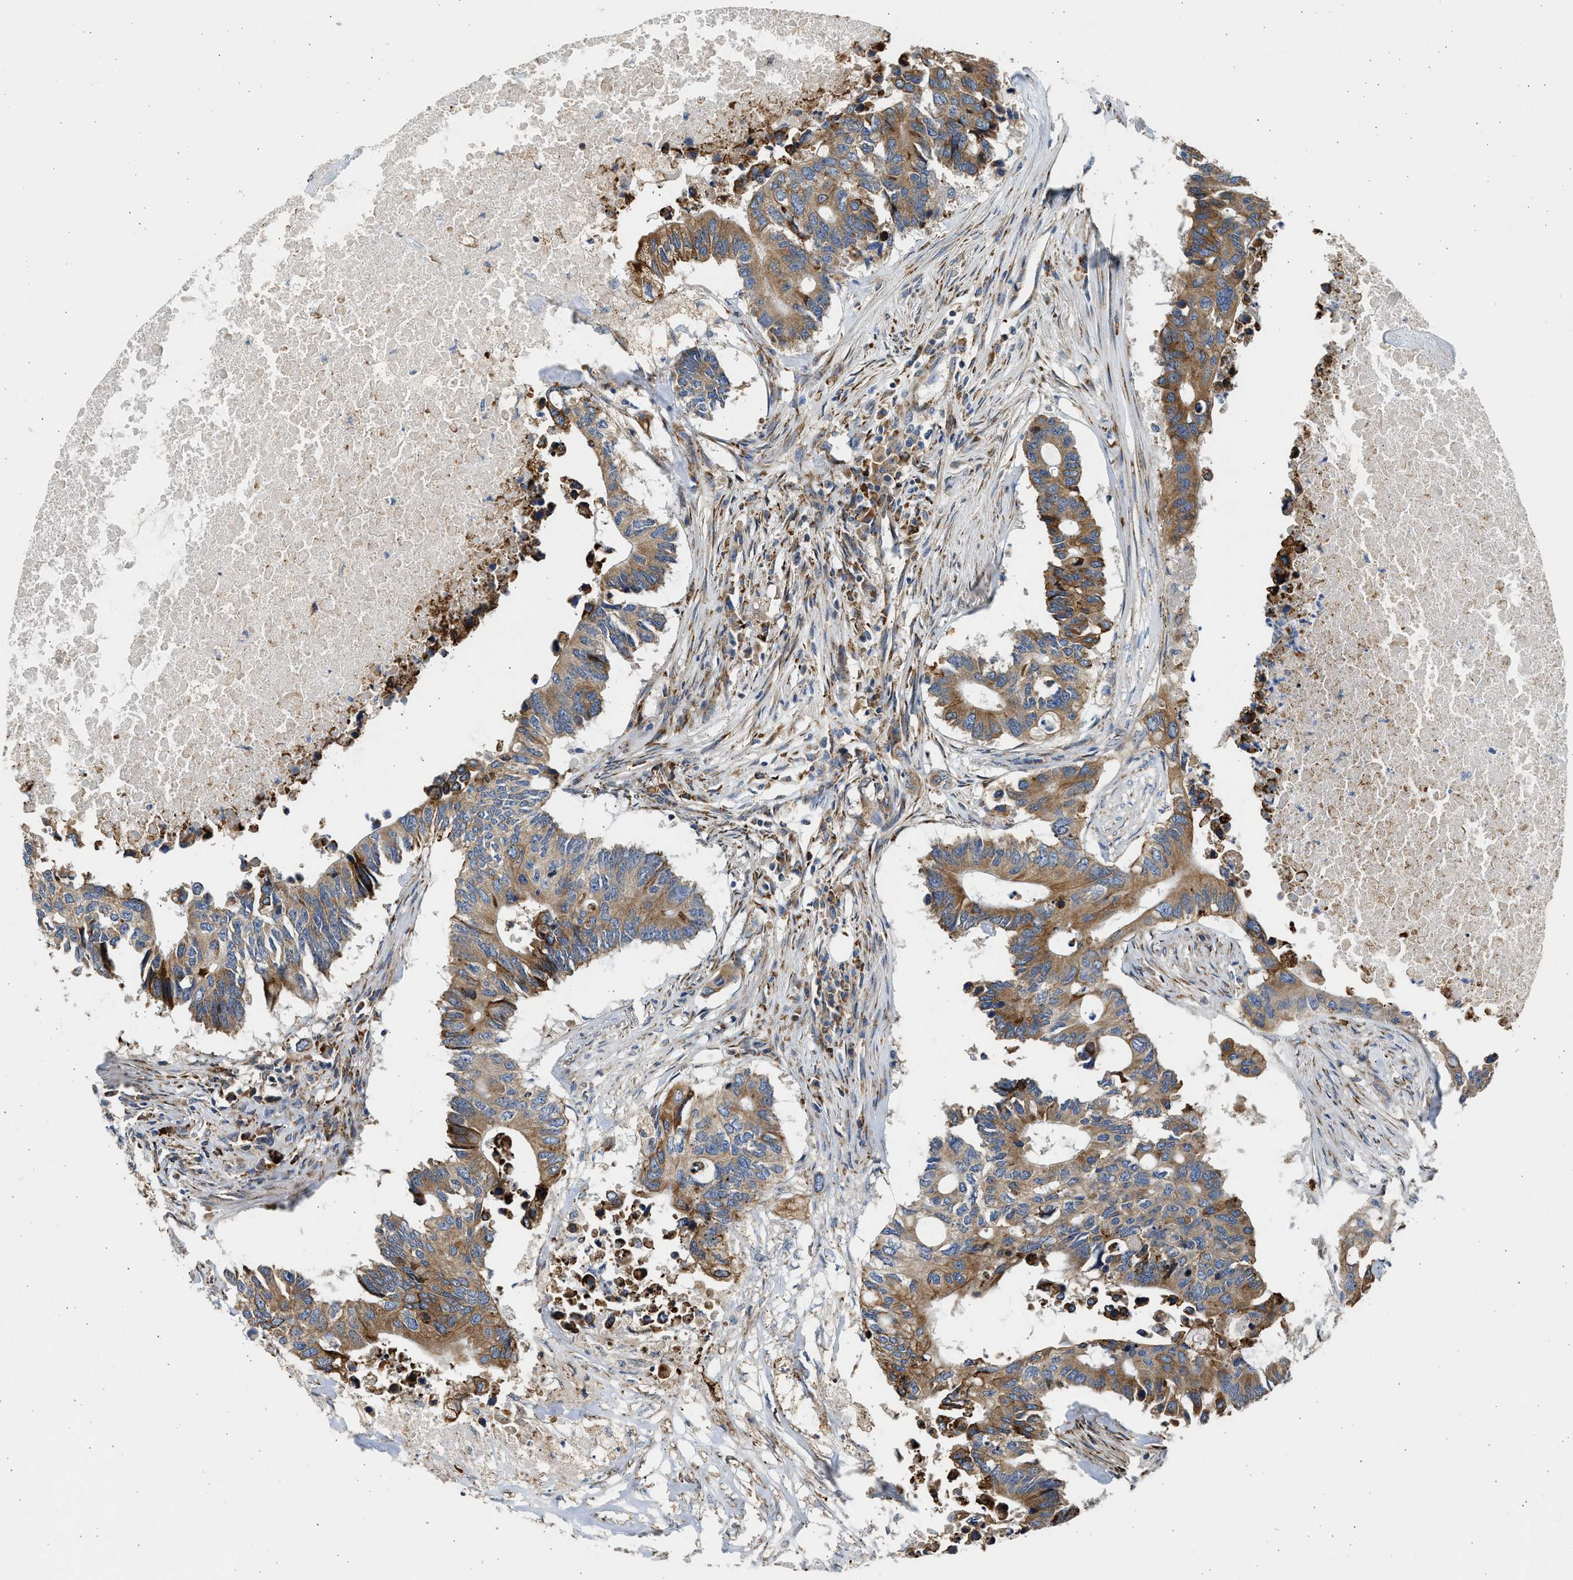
{"staining": {"intensity": "moderate", "quantity": ">75%", "location": "cytoplasmic/membranous"}, "tissue": "colorectal cancer", "cell_type": "Tumor cells", "image_type": "cancer", "snomed": [{"axis": "morphology", "description": "Adenocarcinoma, NOS"}, {"axis": "topography", "description": "Colon"}], "caption": "Brown immunohistochemical staining in human colorectal adenocarcinoma shows moderate cytoplasmic/membranous expression in approximately >75% of tumor cells.", "gene": "PLD2", "patient": {"sex": "male", "age": 71}}